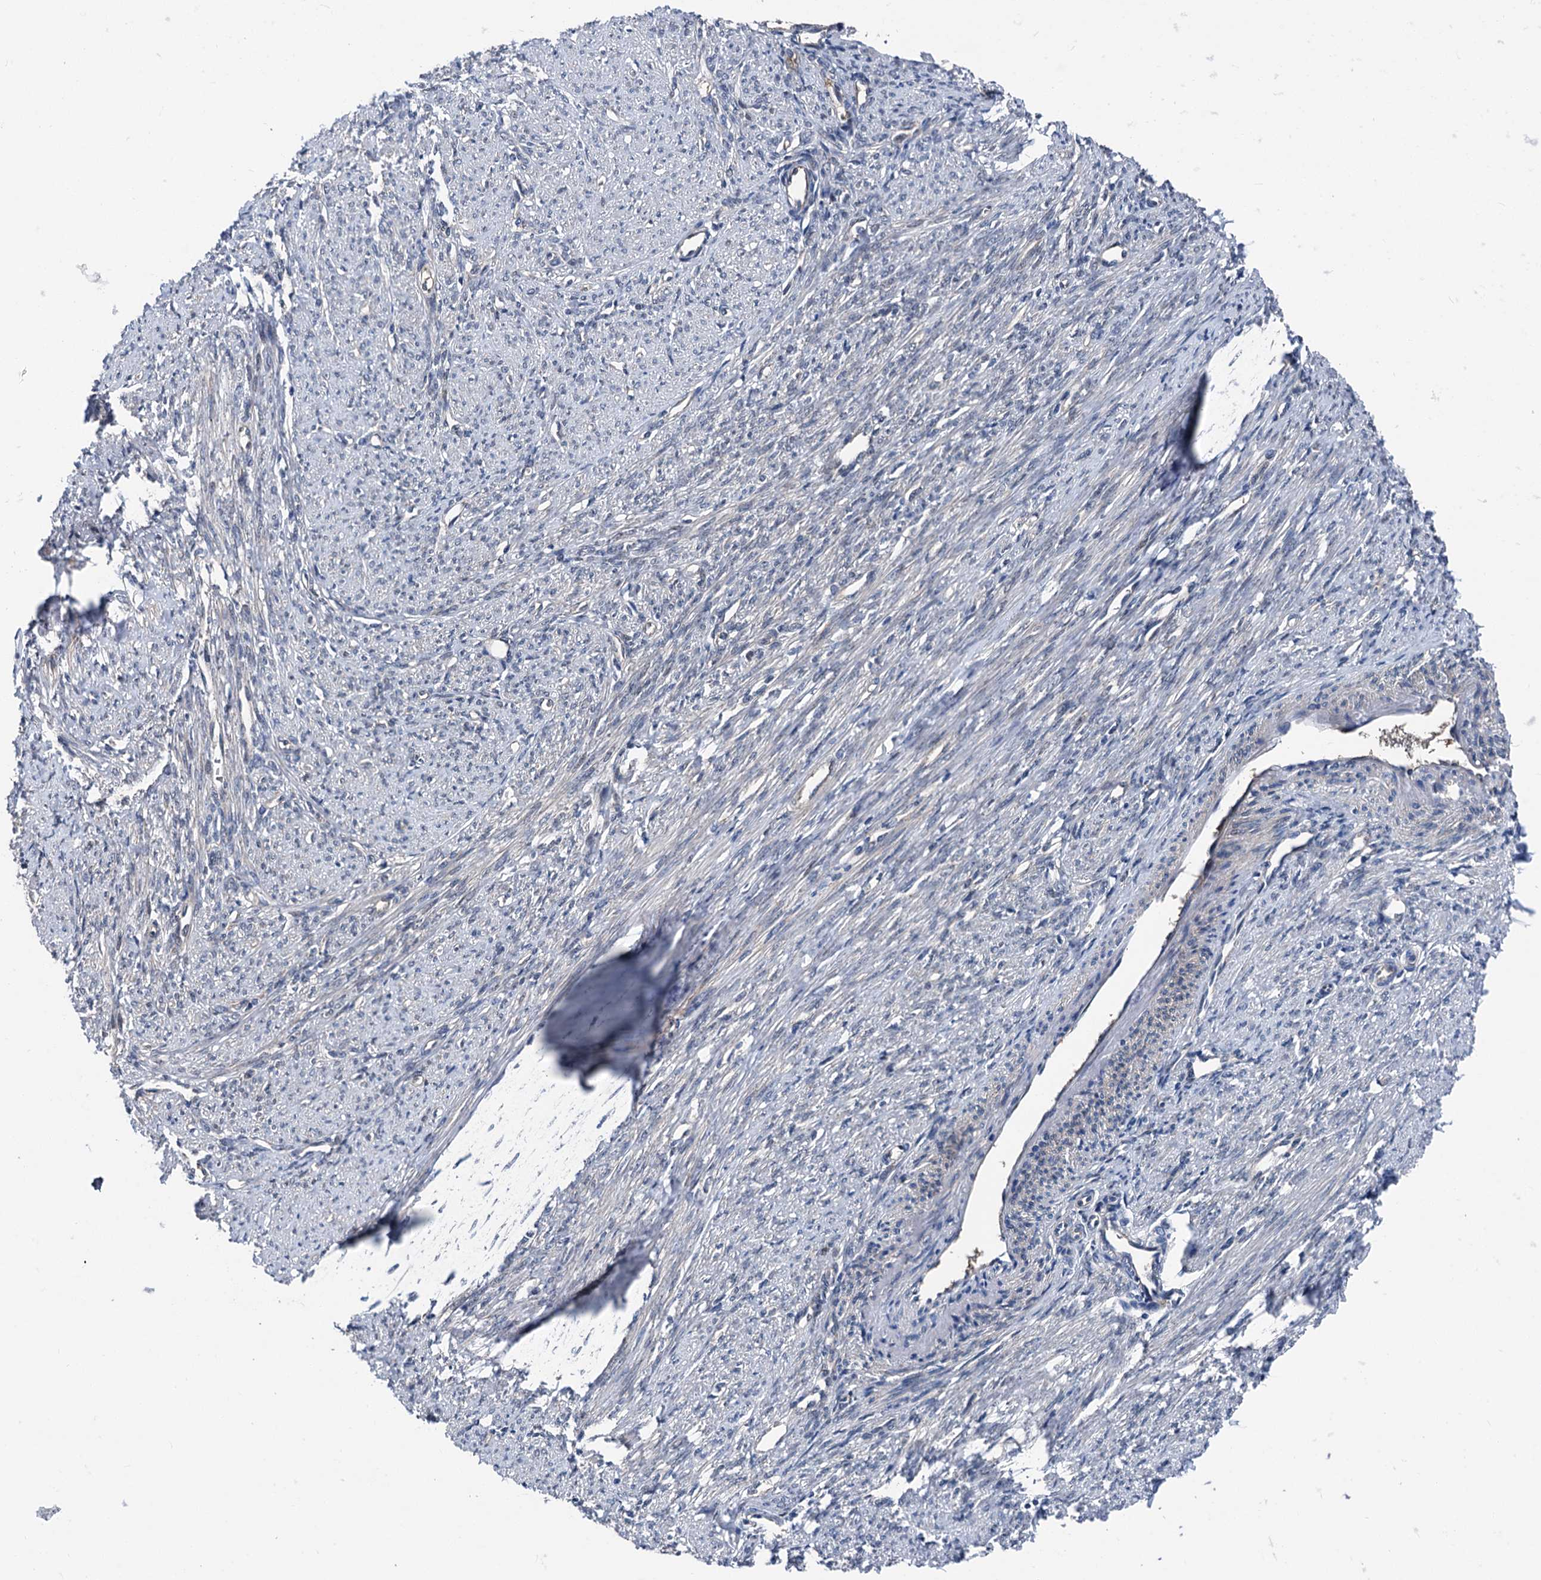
{"staining": {"intensity": "weak", "quantity": "<25%", "location": "cytoplasmic/membranous"}, "tissue": "smooth muscle", "cell_type": "Smooth muscle cells", "image_type": "normal", "snomed": [{"axis": "morphology", "description": "Normal tissue, NOS"}, {"axis": "topography", "description": "Smooth muscle"}, {"axis": "topography", "description": "Uterus"}], "caption": "Smooth muscle cells are negative for protein expression in benign human smooth muscle. Nuclei are stained in blue.", "gene": "GLO1", "patient": {"sex": "female", "age": 59}}